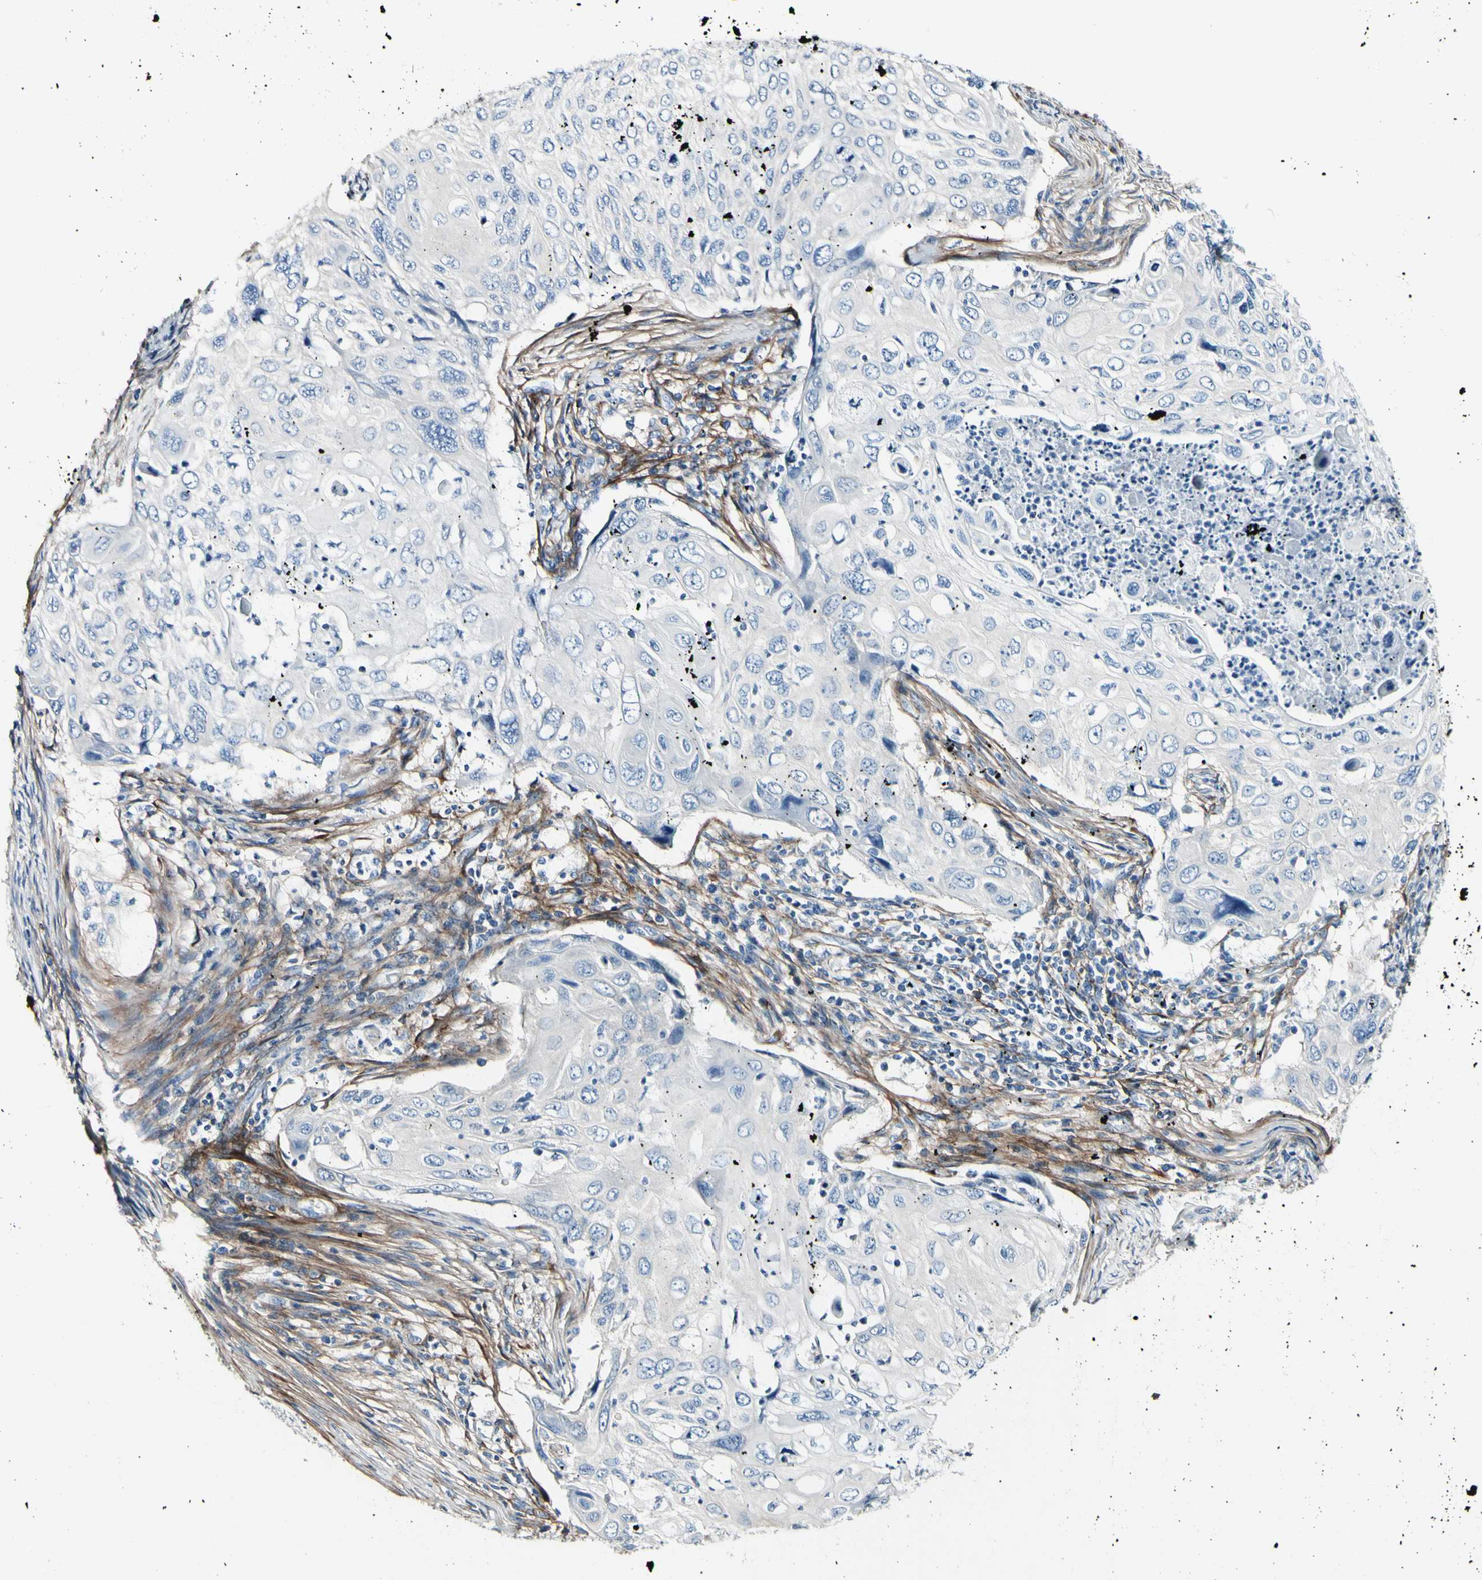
{"staining": {"intensity": "negative", "quantity": "none", "location": "none"}, "tissue": "cervical cancer", "cell_type": "Tumor cells", "image_type": "cancer", "snomed": [{"axis": "morphology", "description": "Squamous cell carcinoma, NOS"}, {"axis": "topography", "description": "Cervix"}], "caption": "Immunohistochemistry (IHC) of cervical squamous cell carcinoma demonstrates no positivity in tumor cells.", "gene": "COL6A3", "patient": {"sex": "female", "age": 70}}